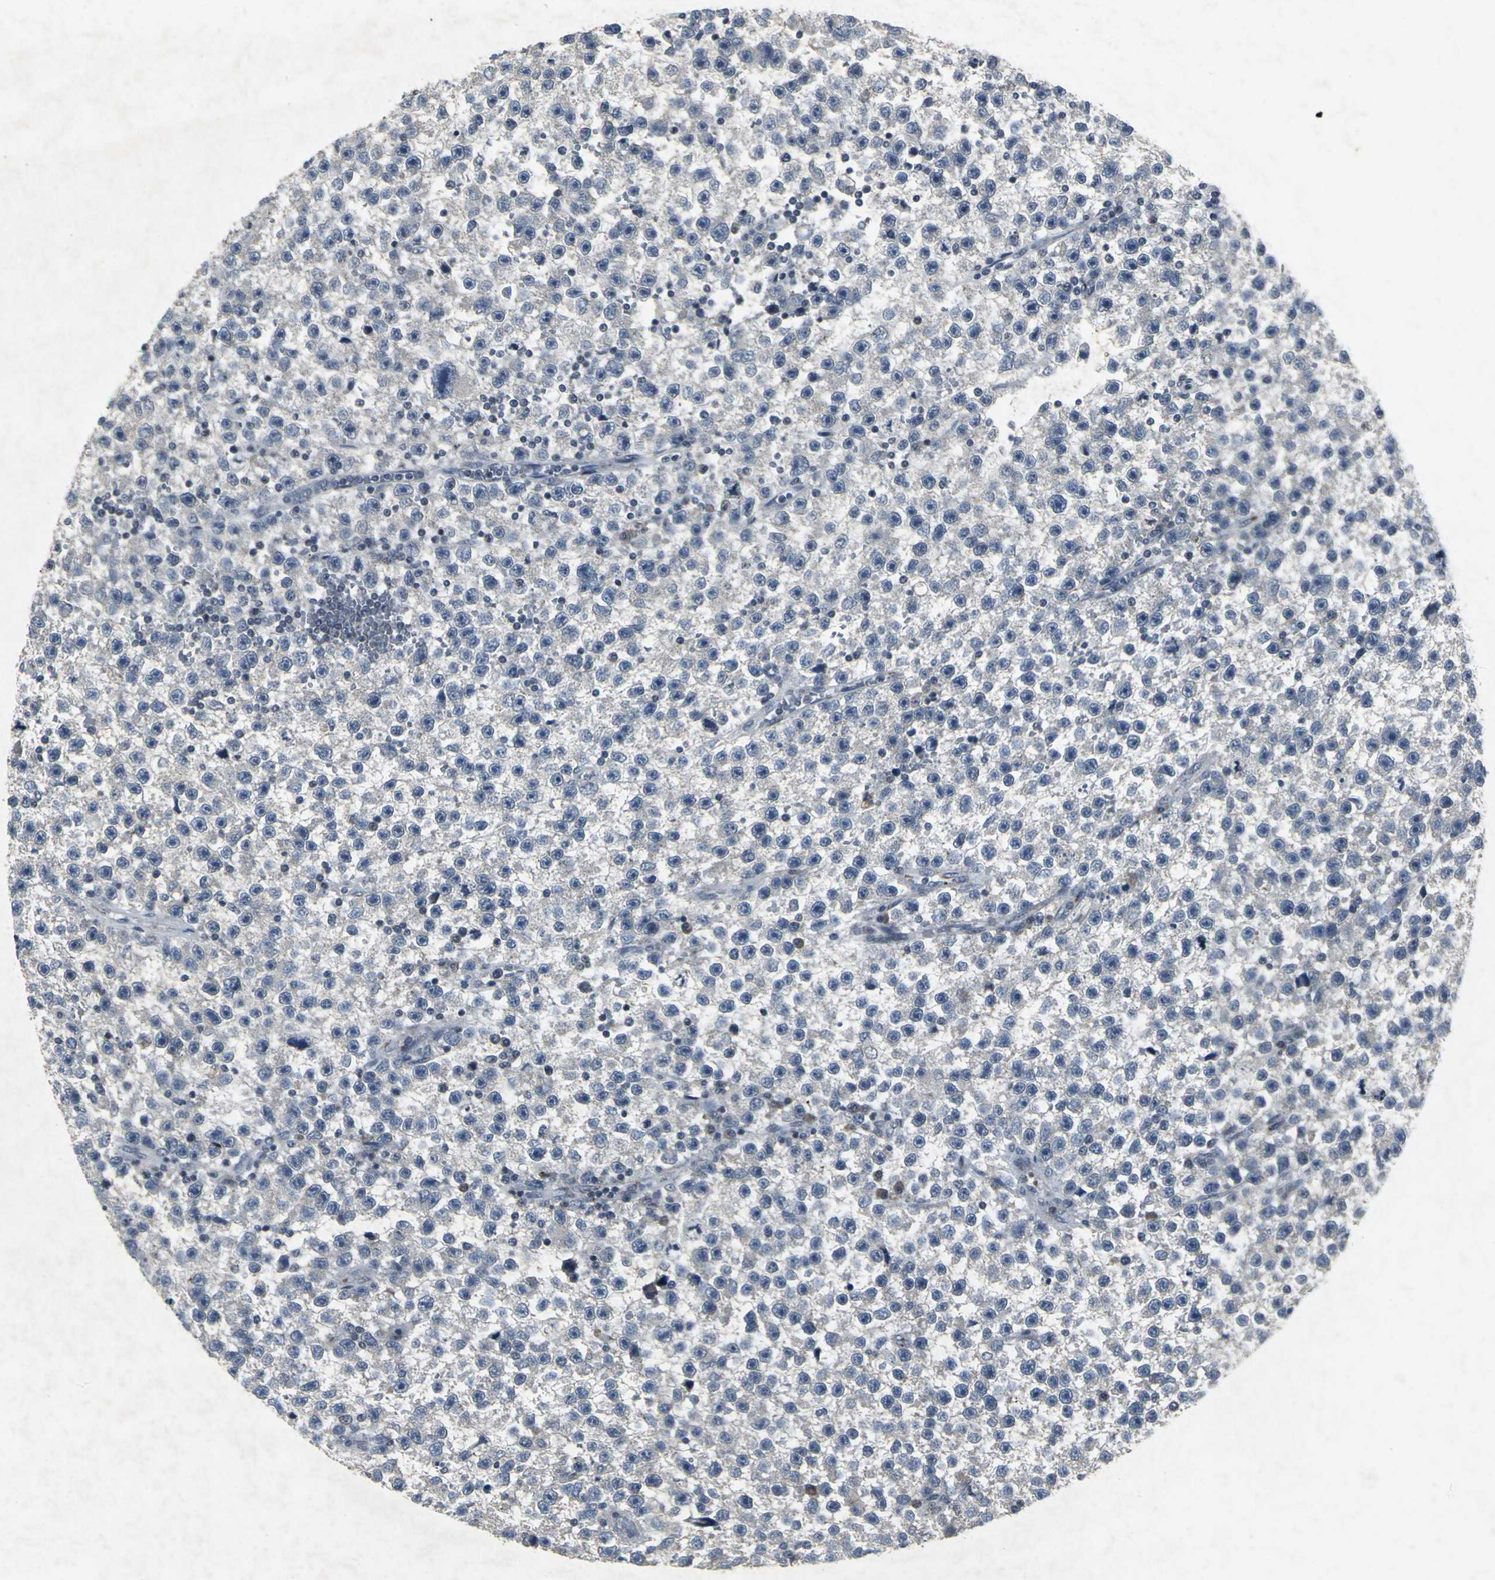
{"staining": {"intensity": "weak", "quantity": "<25%", "location": "cytoplasmic/membranous"}, "tissue": "testis cancer", "cell_type": "Tumor cells", "image_type": "cancer", "snomed": [{"axis": "morphology", "description": "Seminoma, NOS"}, {"axis": "topography", "description": "Testis"}], "caption": "DAB immunohistochemical staining of human testis cancer demonstrates no significant positivity in tumor cells.", "gene": "BMP4", "patient": {"sex": "male", "age": 33}}